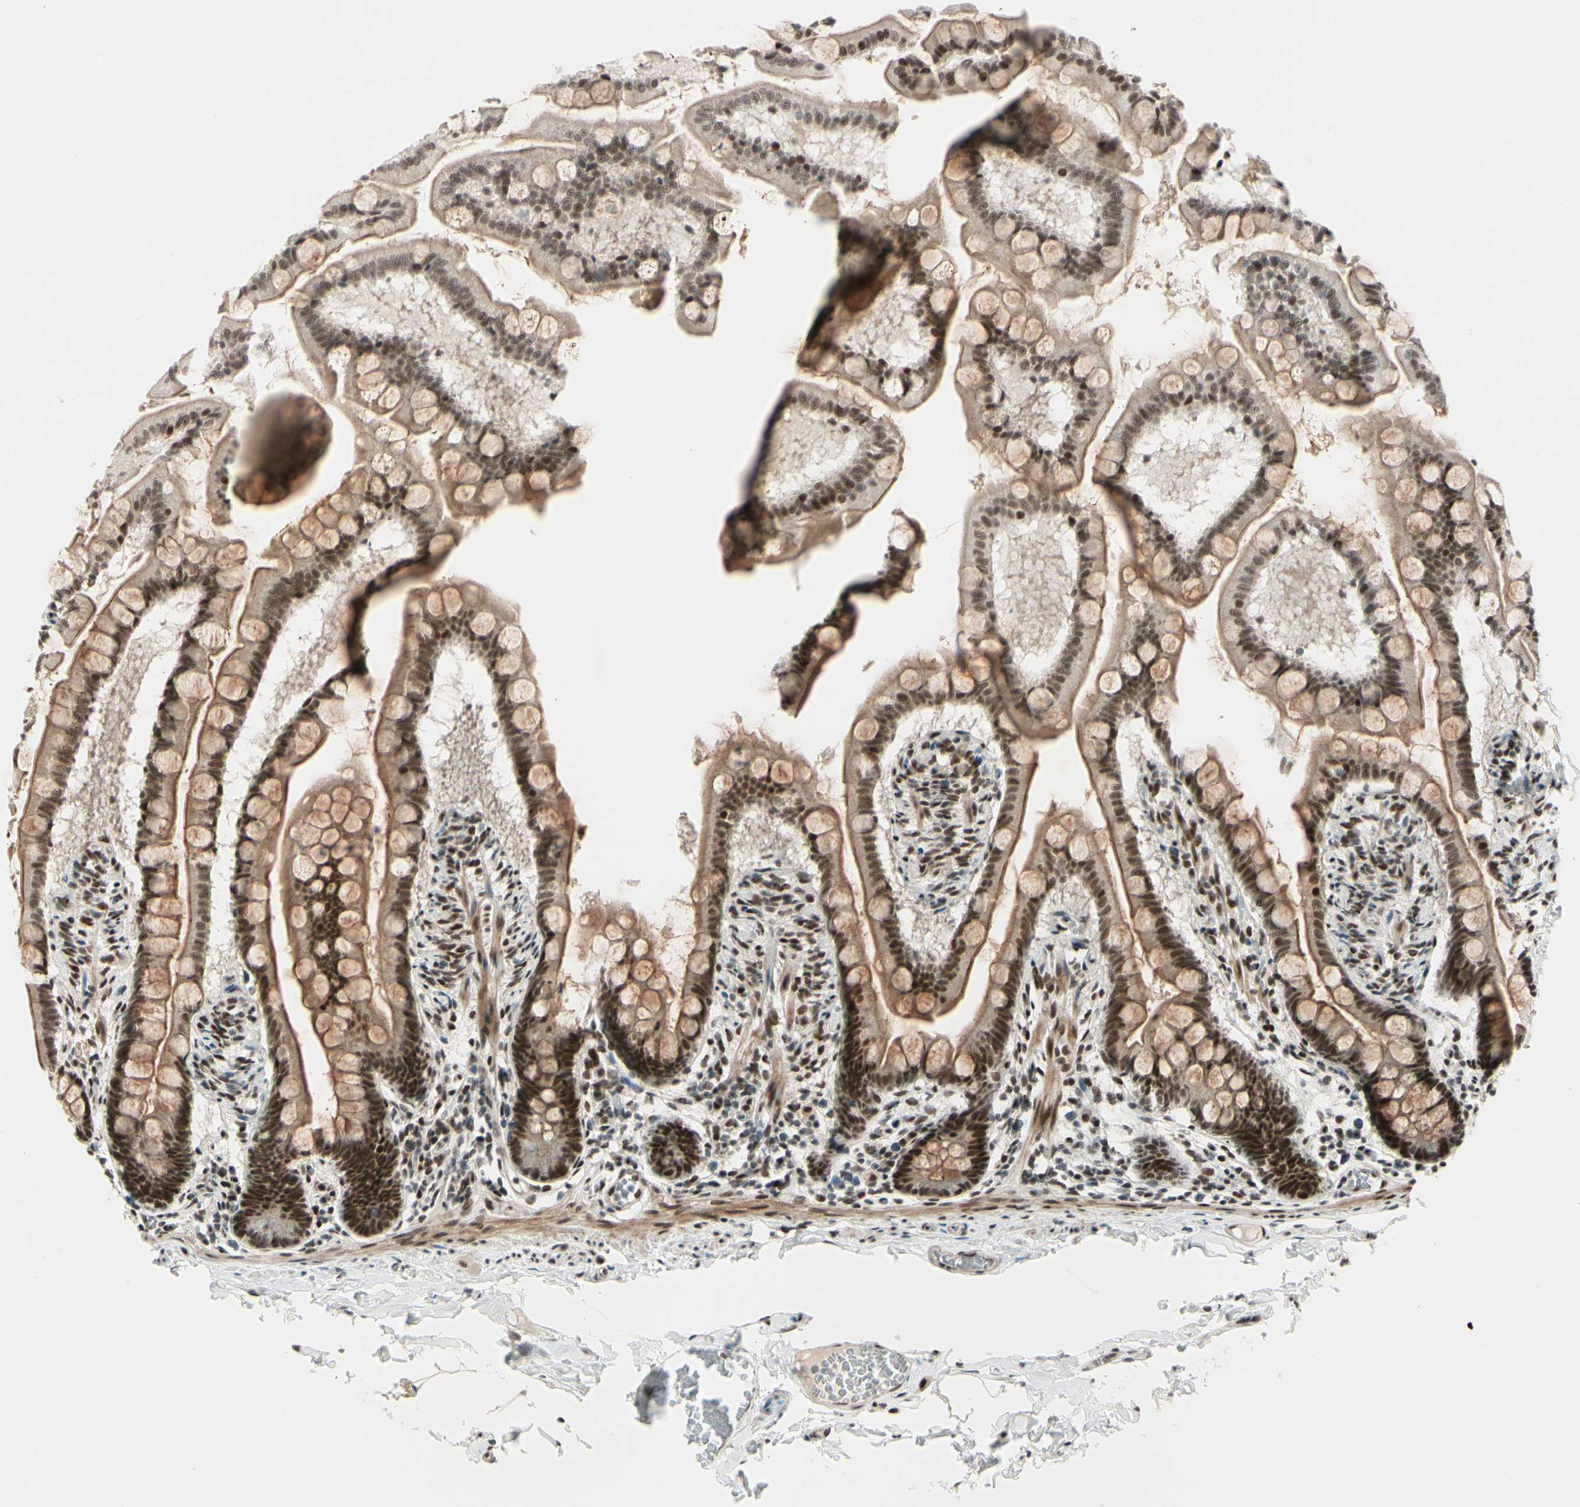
{"staining": {"intensity": "strong", "quantity": ">75%", "location": "cytoplasmic/membranous,nuclear"}, "tissue": "small intestine", "cell_type": "Glandular cells", "image_type": "normal", "snomed": [{"axis": "morphology", "description": "Normal tissue, NOS"}, {"axis": "topography", "description": "Small intestine"}], "caption": "IHC image of benign small intestine stained for a protein (brown), which displays high levels of strong cytoplasmic/membranous,nuclear positivity in approximately >75% of glandular cells.", "gene": "CHAMP1", "patient": {"sex": "male", "age": 41}}